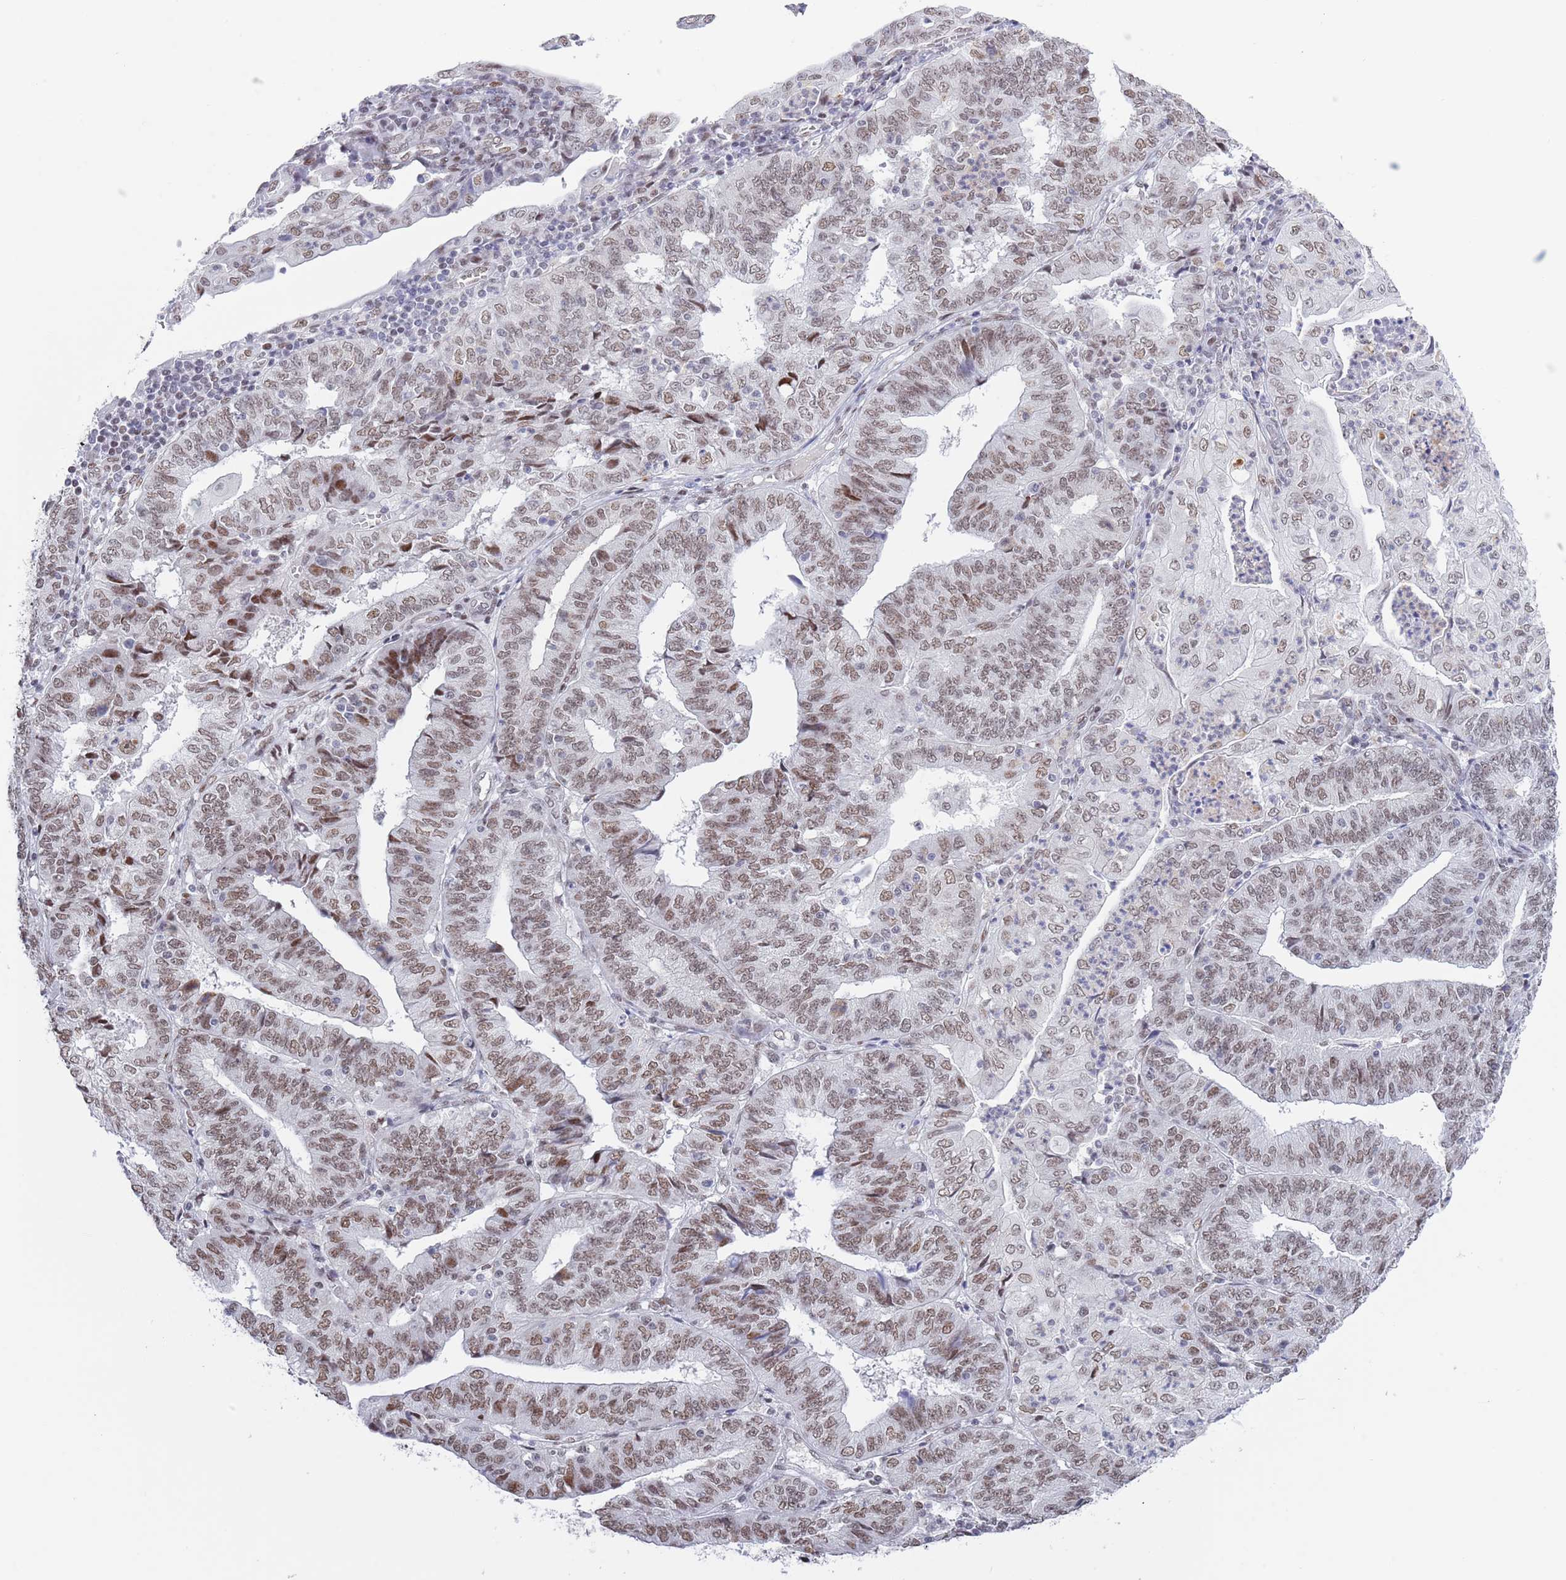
{"staining": {"intensity": "moderate", "quantity": ">75%", "location": "nuclear"}, "tissue": "endometrial cancer", "cell_type": "Tumor cells", "image_type": "cancer", "snomed": [{"axis": "morphology", "description": "Adenocarcinoma, NOS"}, {"axis": "topography", "description": "Endometrium"}], "caption": "The histopathology image exhibits immunohistochemical staining of endometrial cancer. There is moderate nuclear expression is appreciated in approximately >75% of tumor cells.", "gene": "ZNF382", "patient": {"sex": "female", "age": 56}}